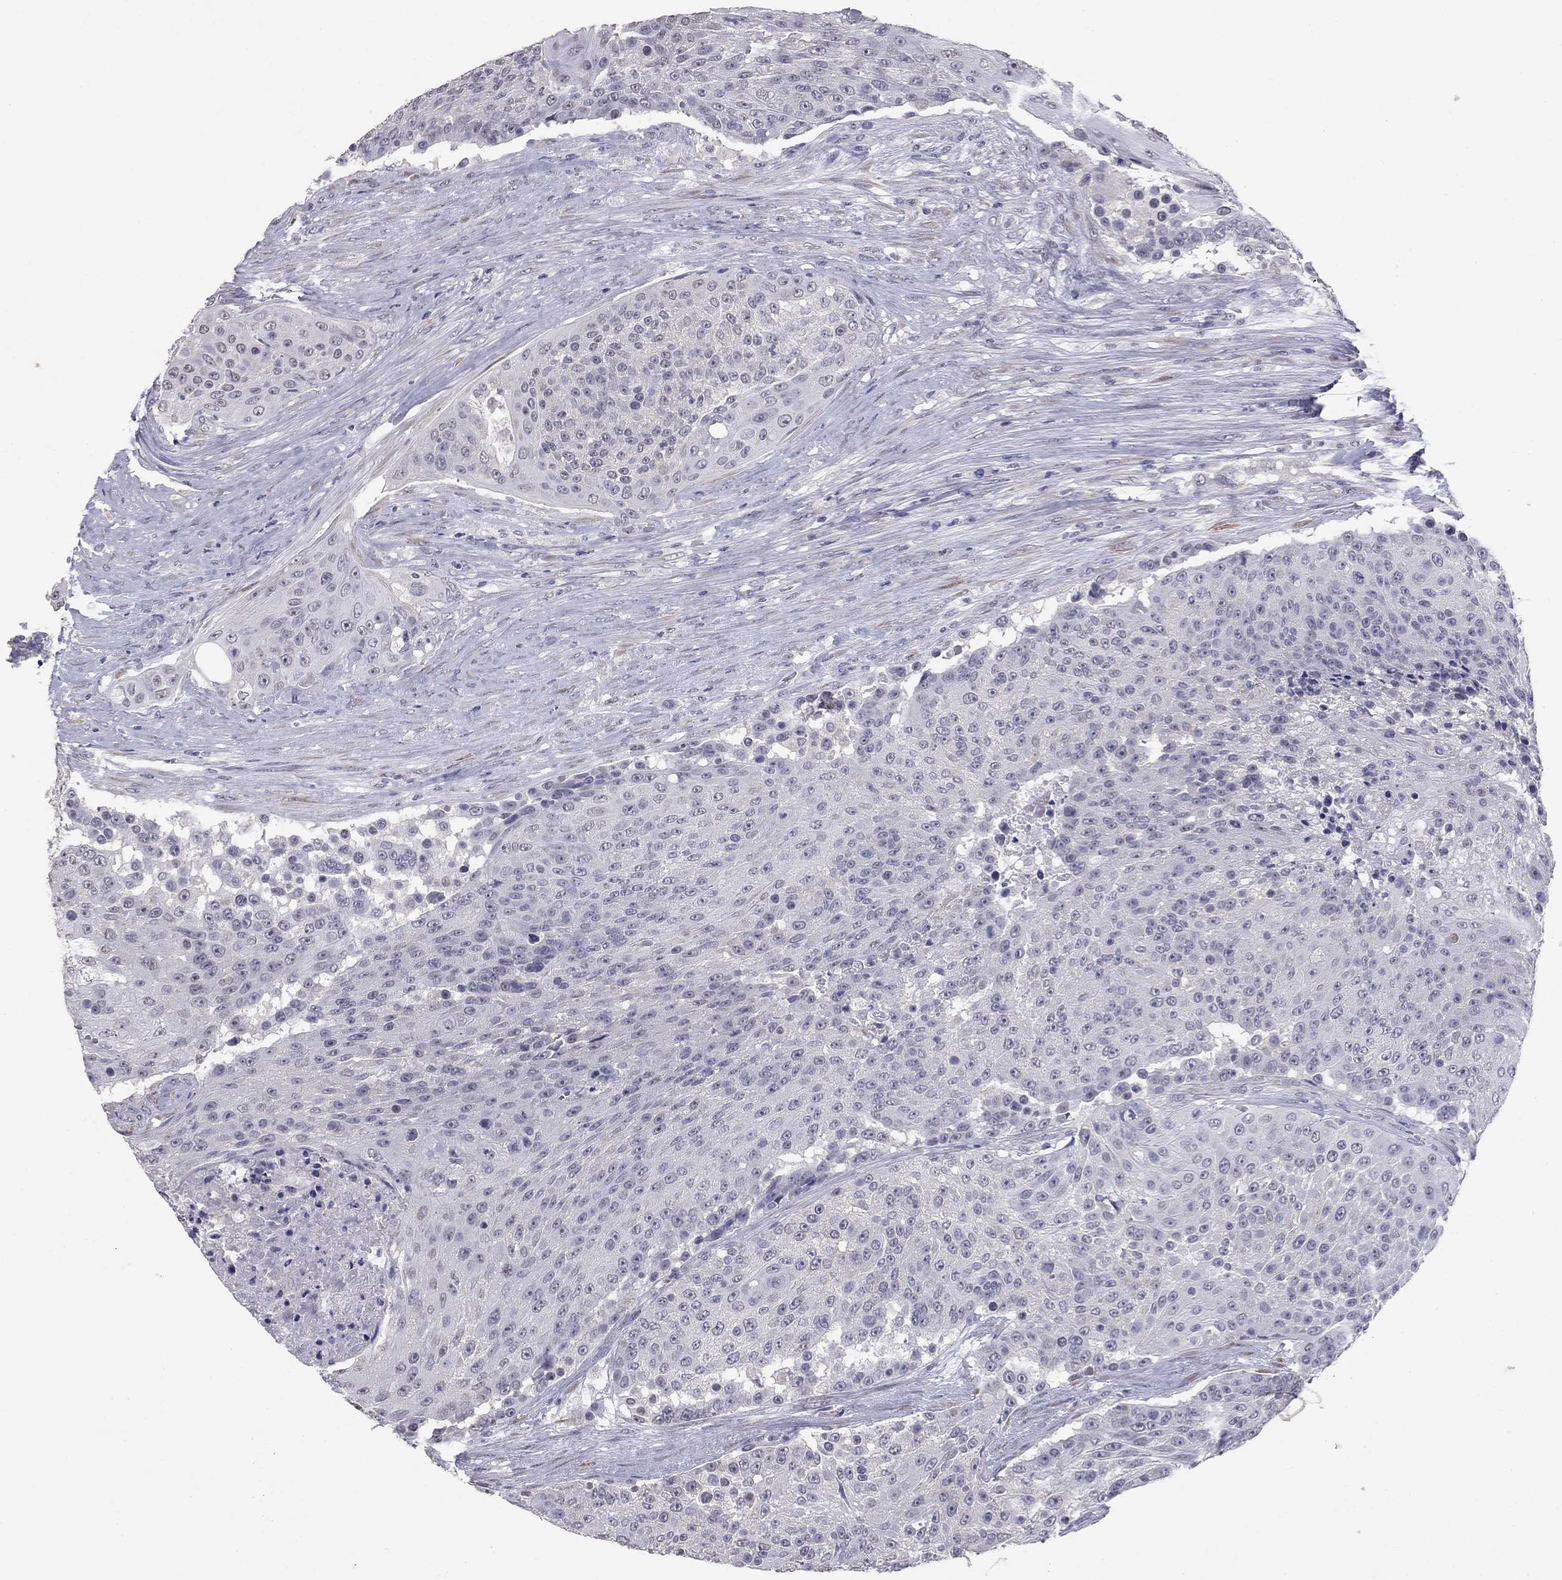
{"staining": {"intensity": "negative", "quantity": "none", "location": "none"}, "tissue": "urothelial cancer", "cell_type": "Tumor cells", "image_type": "cancer", "snomed": [{"axis": "morphology", "description": "Urothelial carcinoma, High grade"}, {"axis": "topography", "description": "Urinary bladder"}], "caption": "The image shows no significant staining in tumor cells of urothelial carcinoma (high-grade). The staining is performed using DAB (3,3'-diaminobenzidine) brown chromogen with nuclei counter-stained in using hematoxylin.", "gene": "PRRT2", "patient": {"sex": "female", "age": 63}}